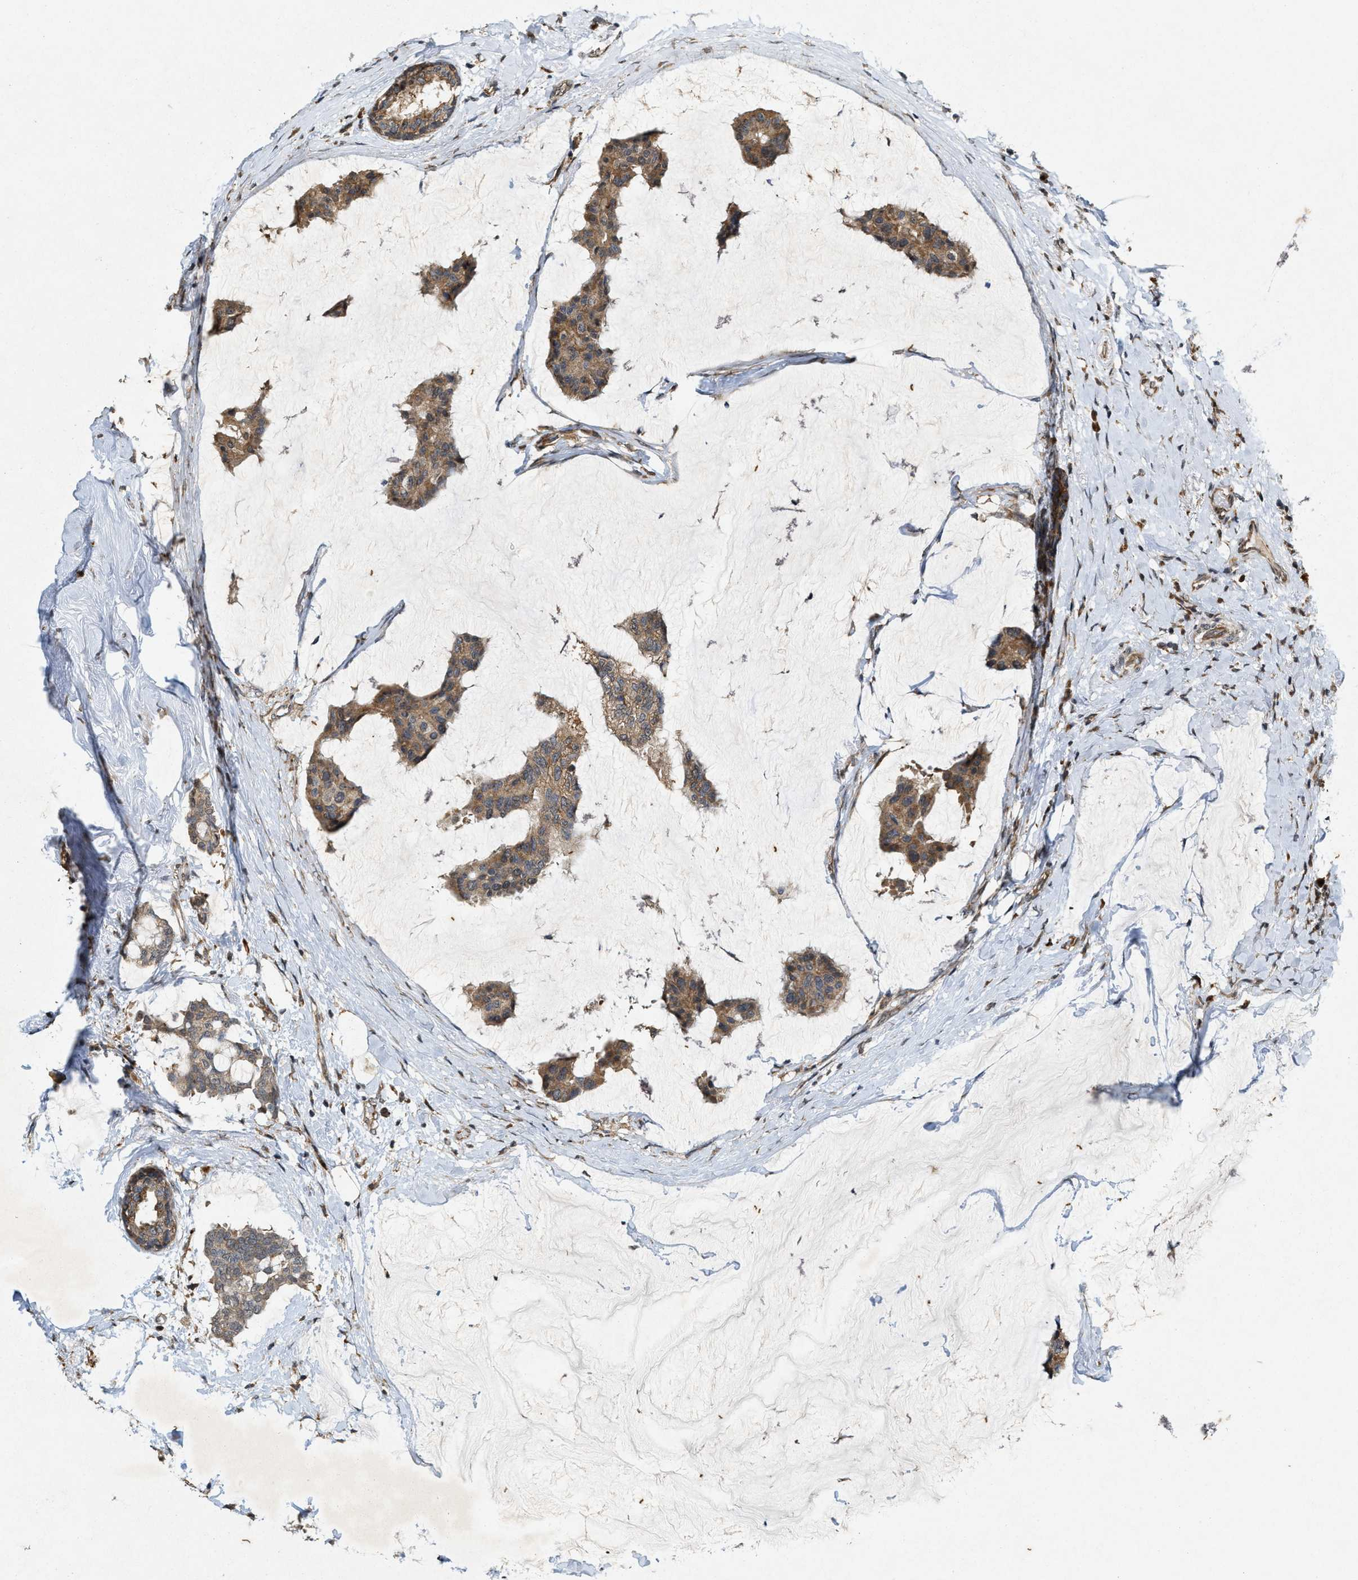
{"staining": {"intensity": "moderate", "quantity": ">75%", "location": "cytoplasmic/membranous"}, "tissue": "breast cancer", "cell_type": "Tumor cells", "image_type": "cancer", "snomed": [{"axis": "morphology", "description": "Duct carcinoma"}, {"axis": "topography", "description": "Breast"}], "caption": "Breast cancer (invasive ductal carcinoma) stained with a protein marker displays moderate staining in tumor cells.", "gene": "KIF21A", "patient": {"sex": "female", "age": 93}}